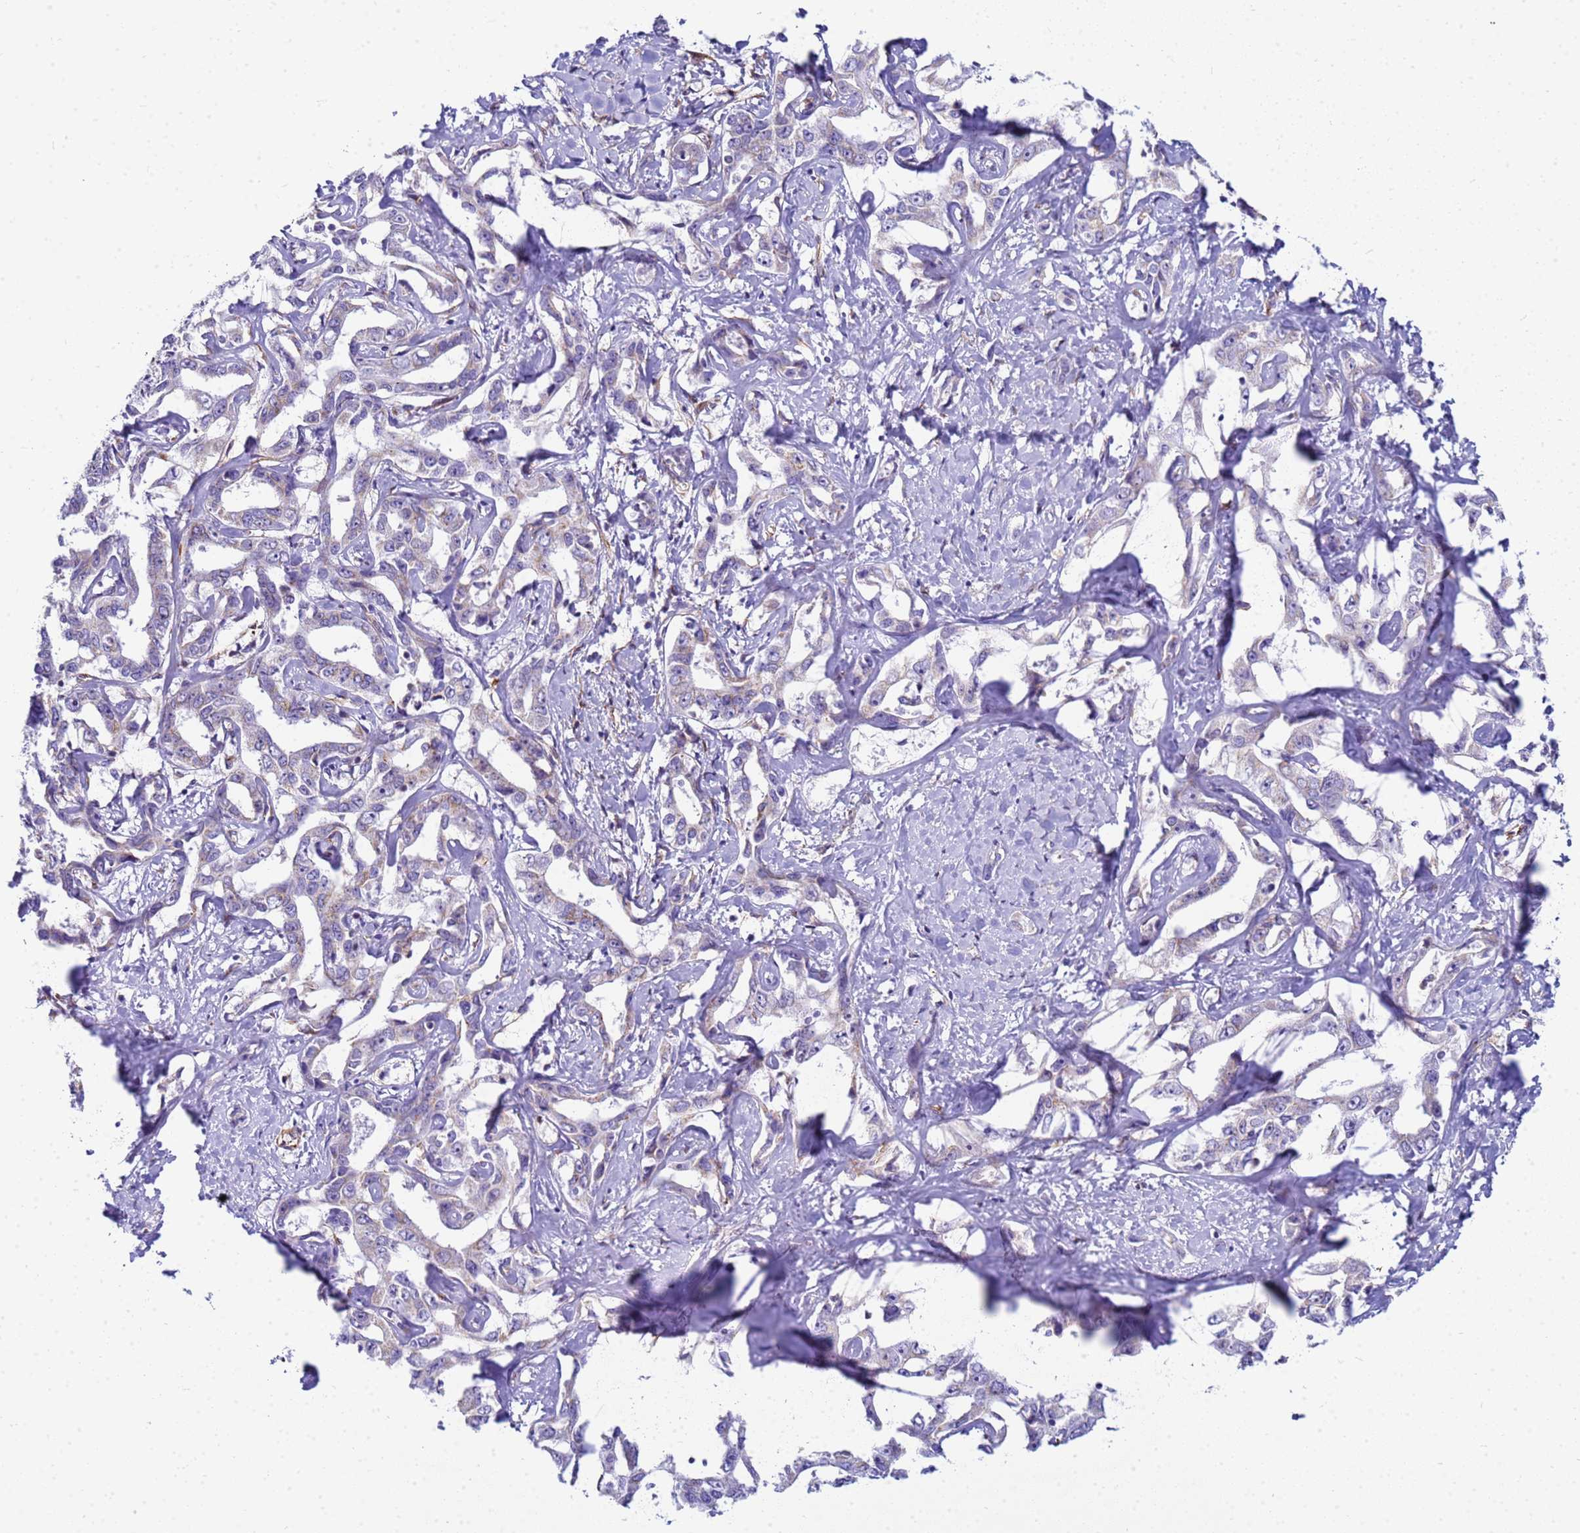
{"staining": {"intensity": "negative", "quantity": "none", "location": "none"}, "tissue": "liver cancer", "cell_type": "Tumor cells", "image_type": "cancer", "snomed": [{"axis": "morphology", "description": "Cholangiocarcinoma"}, {"axis": "topography", "description": "Liver"}], "caption": "Protein analysis of liver cancer (cholangiocarcinoma) displays no significant staining in tumor cells.", "gene": "UBXN2B", "patient": {"sex": "male", "age": 59}}